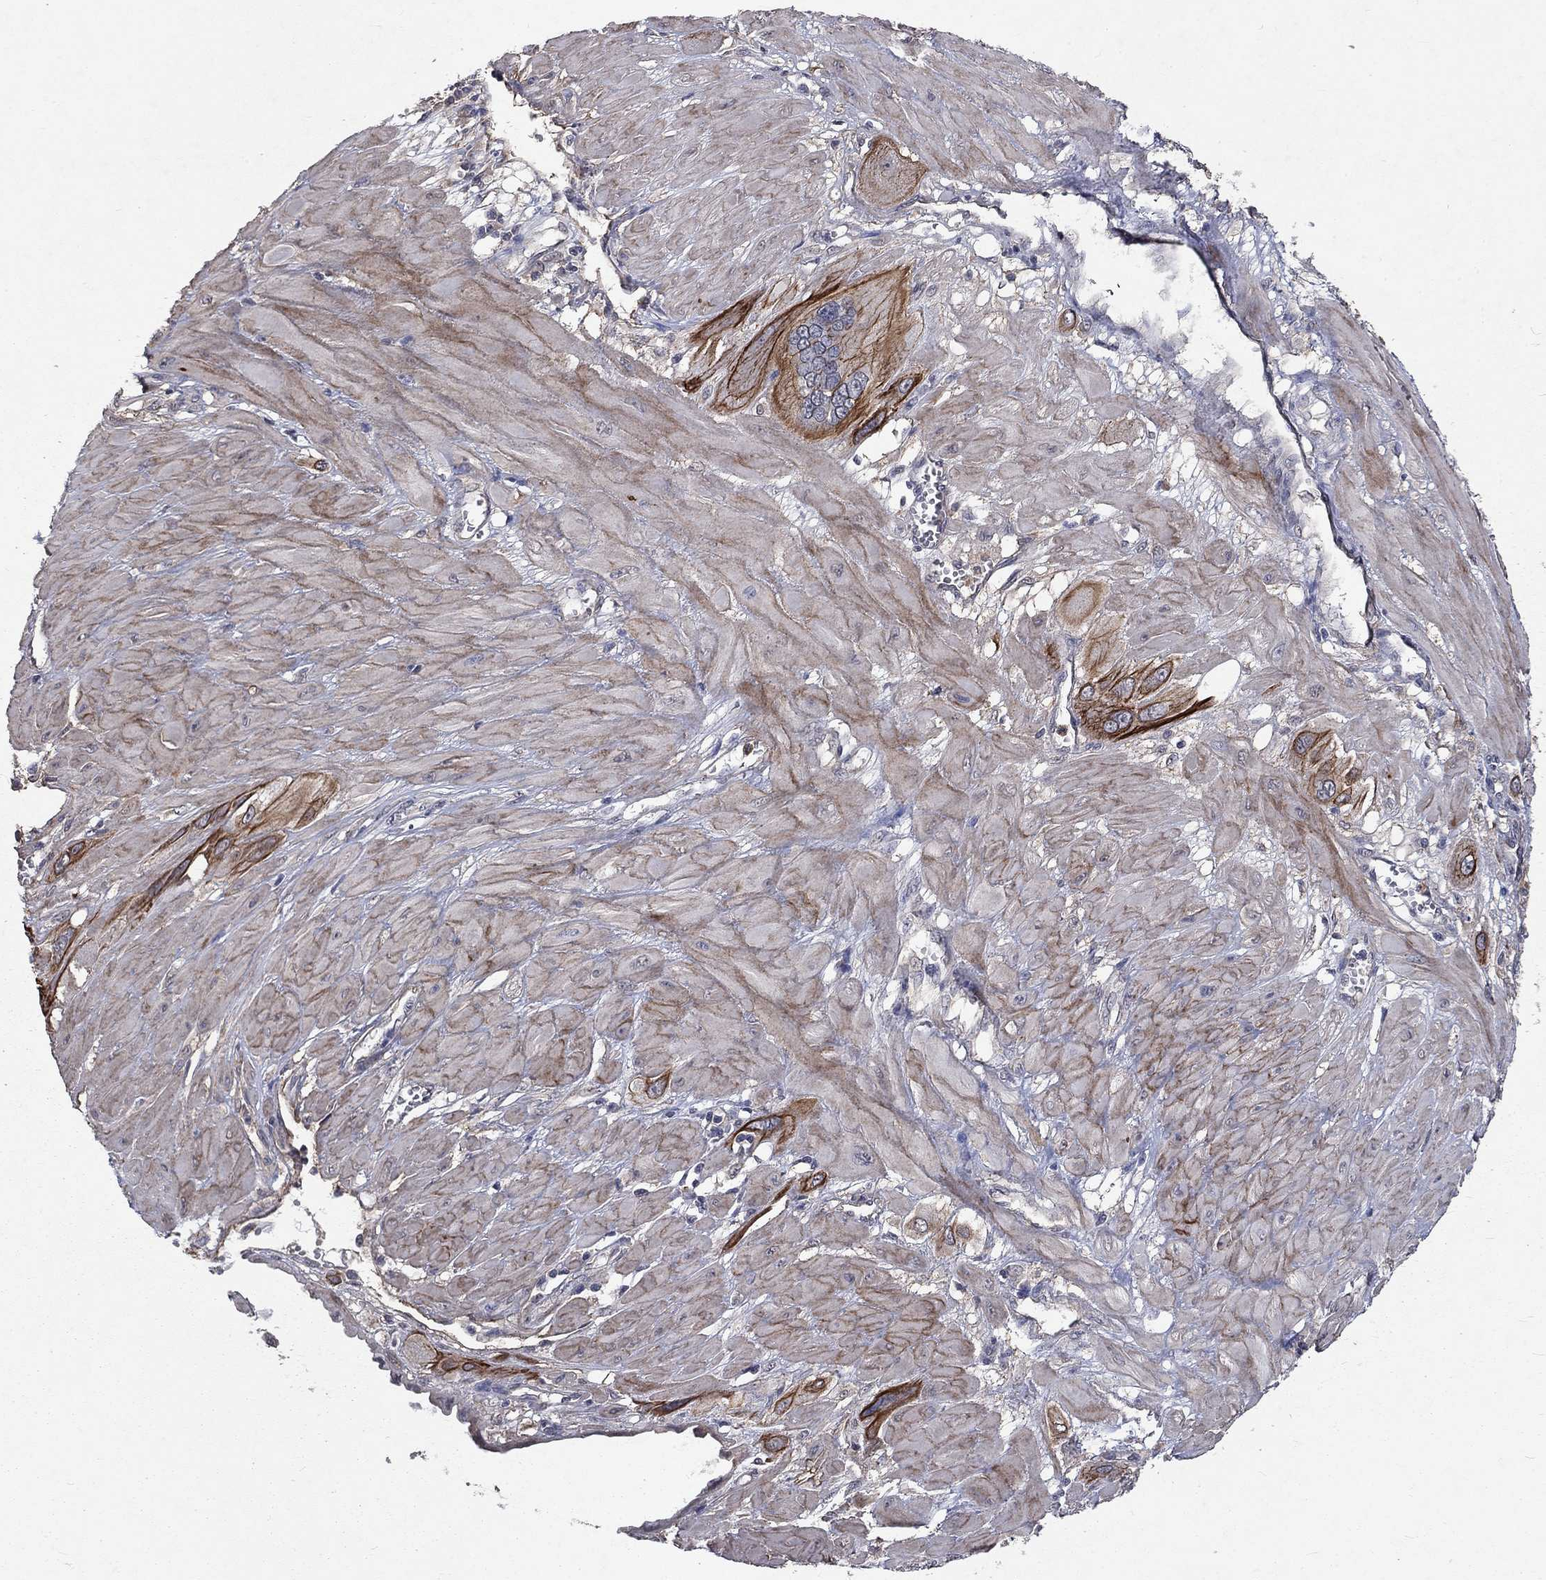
{"staining": {"intensity": "strong", "quantity": "<25%", "location": "cytoplasmic/membranous"}, "tissue": "cervical cancer", "cell_type": "Tumor cells", "image_type": "cancer", "snomed": [{"axis": "morphology", "description": "Squamous cell carcinoma, NOS"}, {"axis": "topography", "description": "Cervix"}], "caption": "An image showing strong cytoplasmic/membranous positivity in approximately <25% of tumor cells in squamous cell carcinoma (cervical), as visualized by brown immunohistochemical staining.", "gene": "CHST5", "patient": {"sex": "female", "age": 34}}